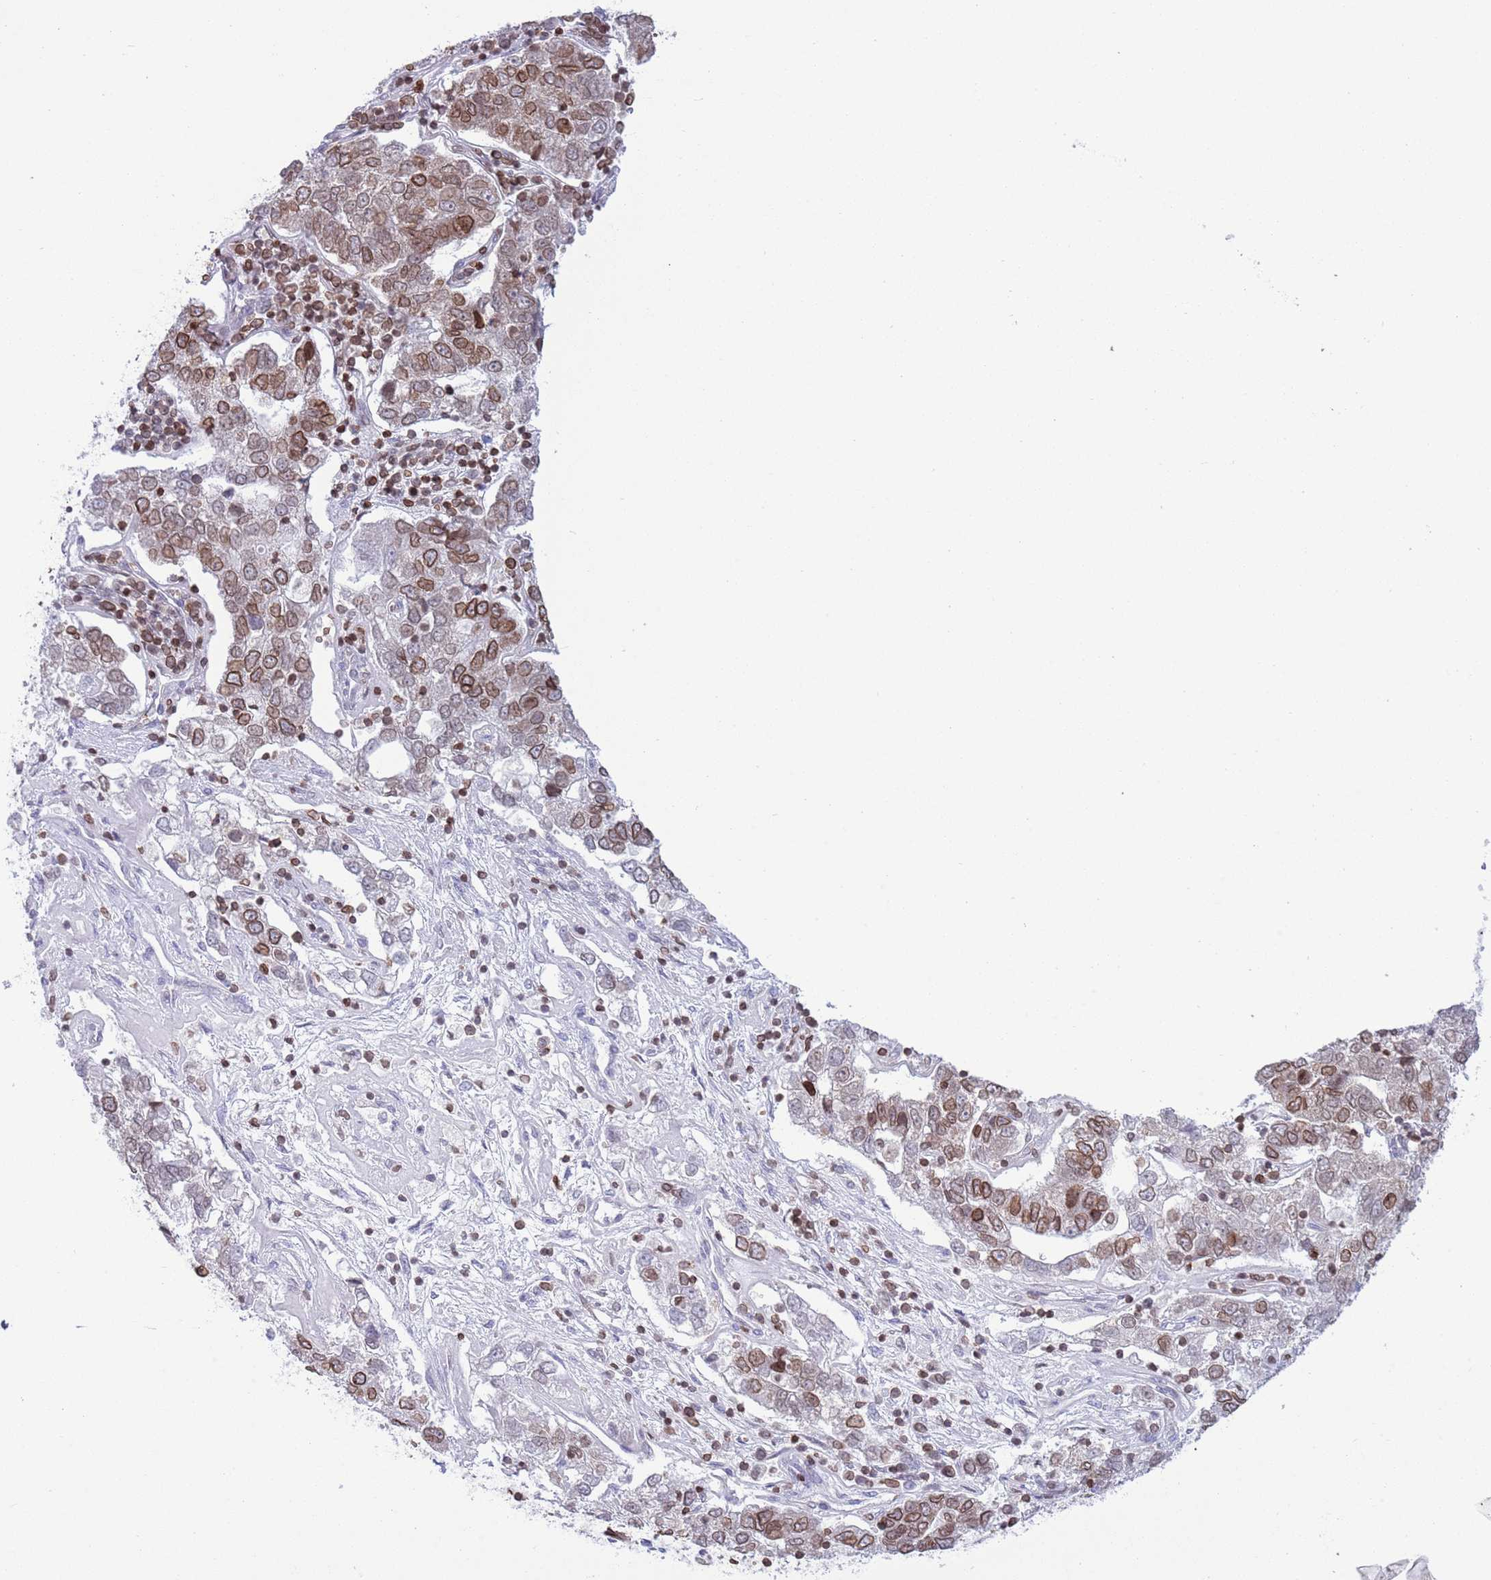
{"staining": {"intensity": "moderate", "quantity": ">75%", "location": "cytoplasmic/membranous,nuclear"}, "tissue": "pancreatic cancer", "cell_type": "Tumor cells", "image_type": "cancer", "snomed": [{"axis": "morphology", "description": "Adenocarcinoma, NOS"}, {"axis": "topography", "description": "Pancreas"}], "caption": "Protein analysis of pancreatic cancer (adenocarcinoma) tissue demonstrates moderate cytoplasmic/membranous and nuclear staining in approximately >75% of tumor cells. (Brightfield microscopy of DAB IHC at high magnification).", "gene": "LBR", "patient": {"sex": "female", "age": 61}}